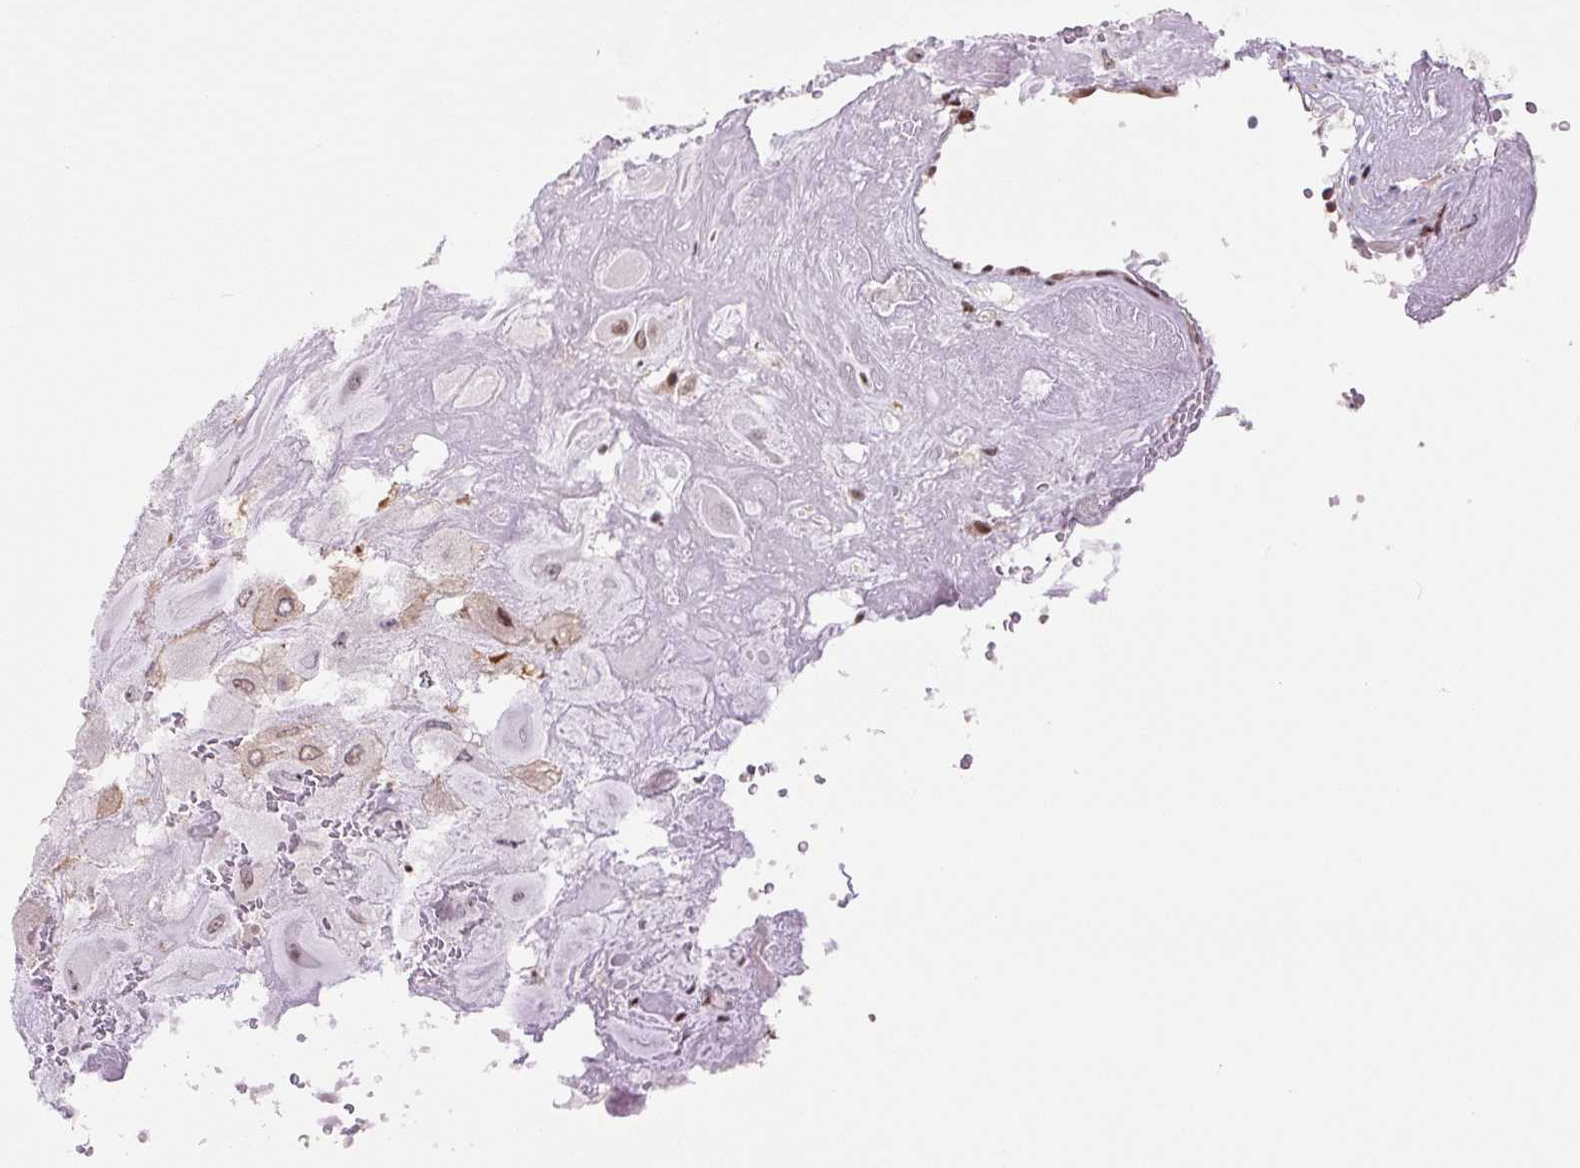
{"staining": {"intensity": "weak", "quantity": "25%-75%", "location": "nuclear"}, "tissue": "placenta", "cell_type": "Decidual cells", "image_type": "normal", "snomed": [{"axis": "morphology", "description": "Normal tissue, NOS"}, {"axis": "topography", "description": "Placenta"}], "caption": "High-magnification brightfield microscopy of benign placenta stained with DAB (brown) and counterstained with hematoxylin (blue). decidual cells exhibit weak nuclear positivity is seen in approximately25%-75% of cells. The protein of interest is shown in brown color, while the nuclei are stained blue.", "gene": "TCFL5", "patient": {"sex": "female", "age": 32}}